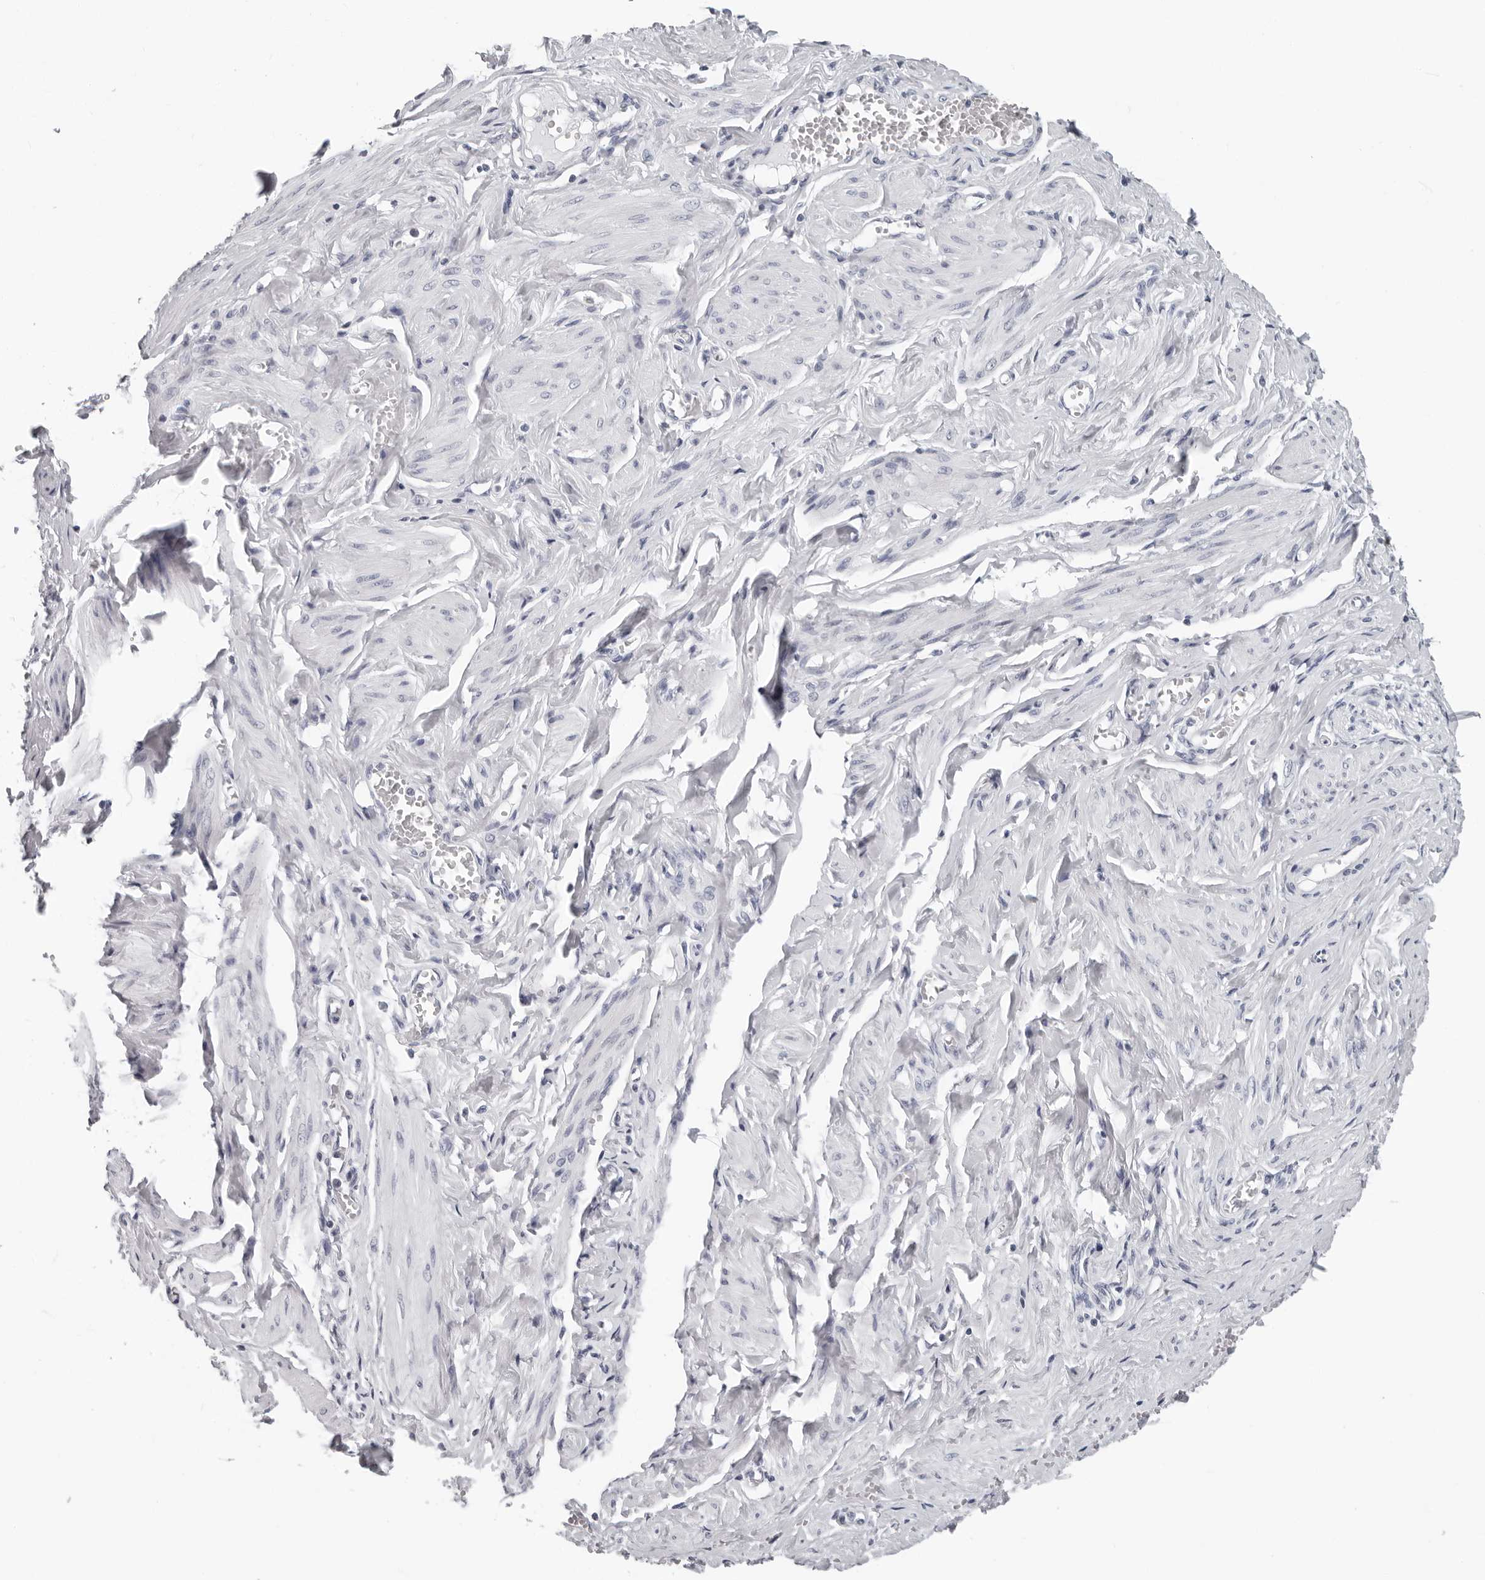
{"staining": {"intensity": "negative", "quantity": "none", "location": "none"}, "tissue": "adipose tissue", "cell_type": "Adipocytes", "image_type": "normal", "snomed": [{"axis": "morphology", "description": "Normal tissue, NOS"}, {"axis": "topography", "description": "Vascular tissue"}, {"axis": "topography", "description": "Fallopian tube"}, {"axis": "topography", "description": "Ovary"}], "caption": "DAB immunohistochemical staining of unremarkable adipose tissue reveals no significant staining in adipocytes. The staining was performed using DAB to visualize the protein expression in brown, while the nuclei were stained in blue with hematoxylin (Magnification: 20x).", "gene": "CCDC28B", "patient": {"sex": "female", "age": 67}}